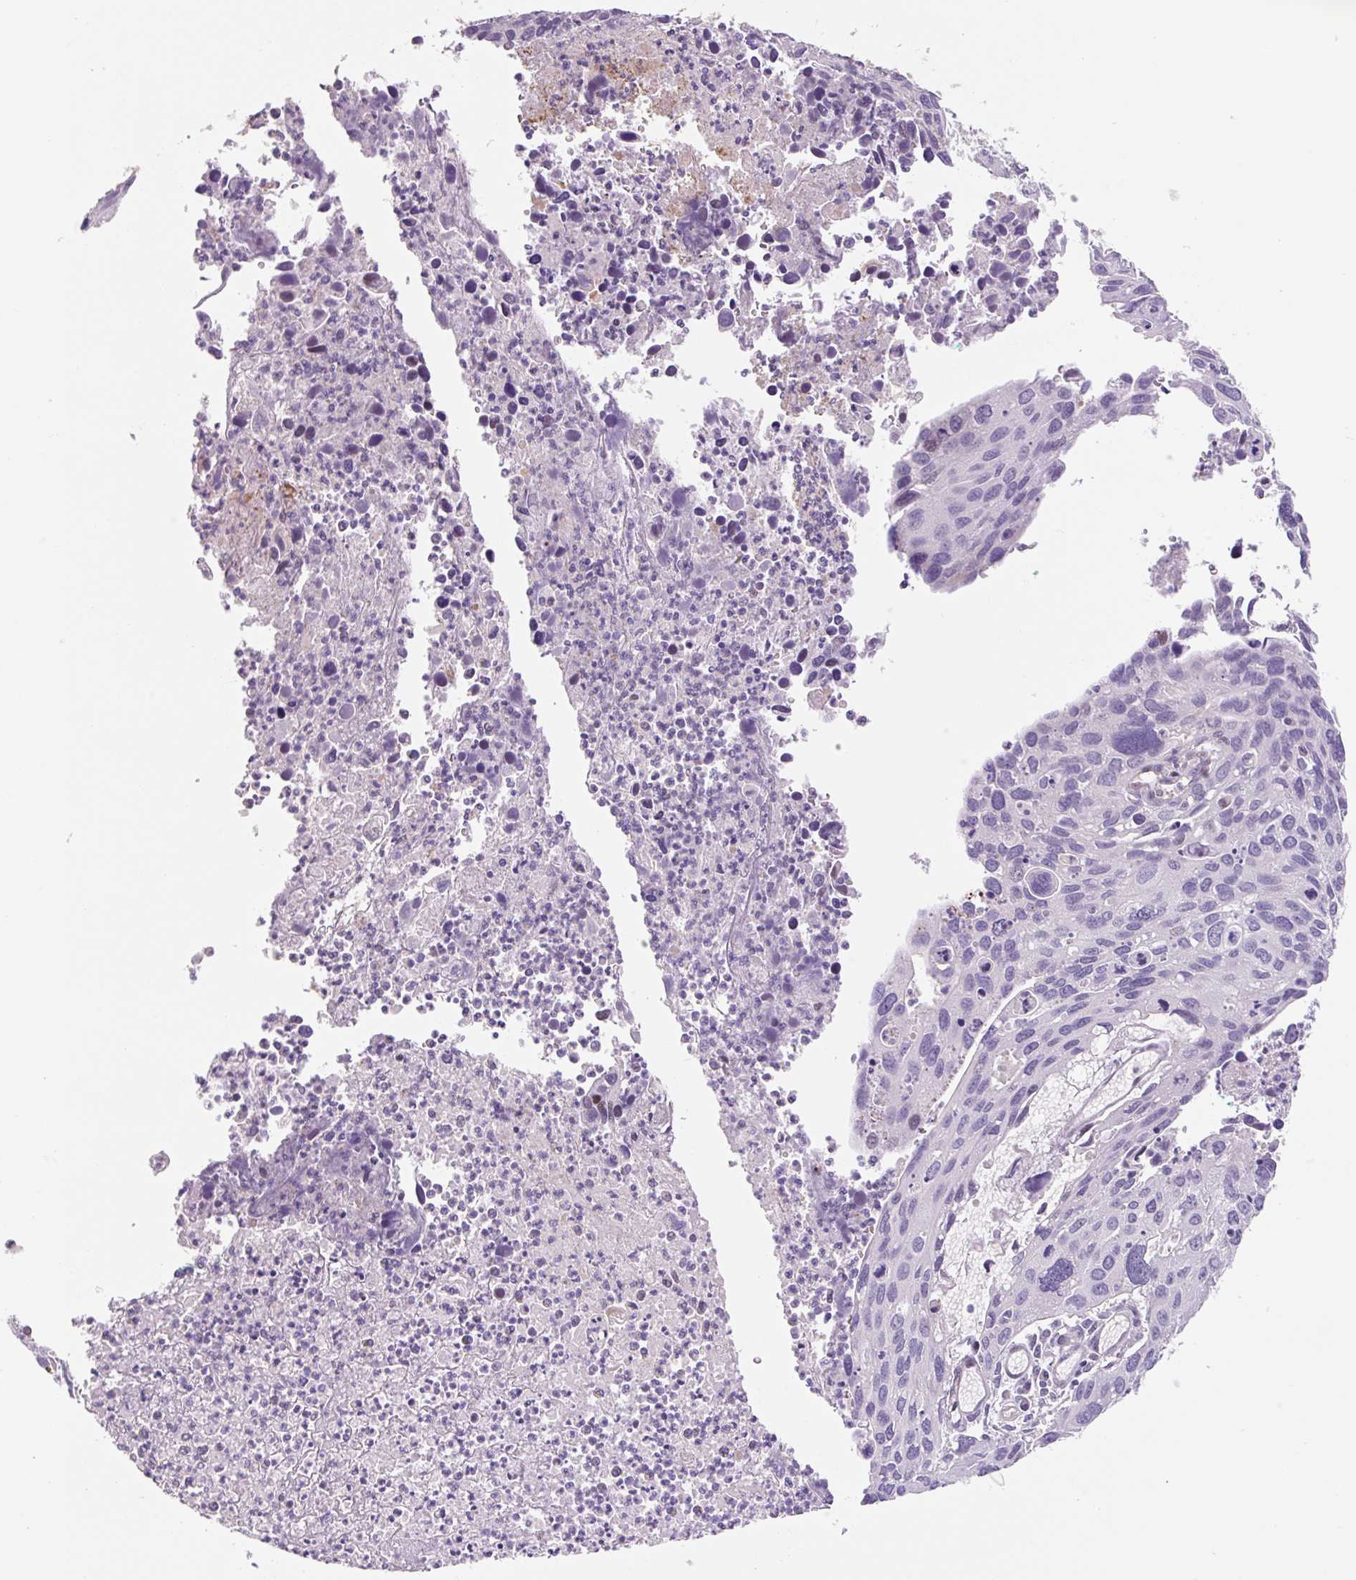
{"staining": {"intensity": "negative", "quantity": "none", "location": "none"}, "tissue": "cervical cancer", "cell_type": "Tumor cells", "image_type": "cancer", "snomed": [{"axis": "morphology", "description": "Squamous cell carcinoma, NOS"}, {"axis": "topography", "description": "Cervix"}], "caption": "This is a photomicrograph of immunohistochemistry (IHC) staining of cervical squamous cell carcinoma, which shows no positivity in tumor cells.", "gene": "ZNF552", "patient": {"sex": "female", "age": 55}}